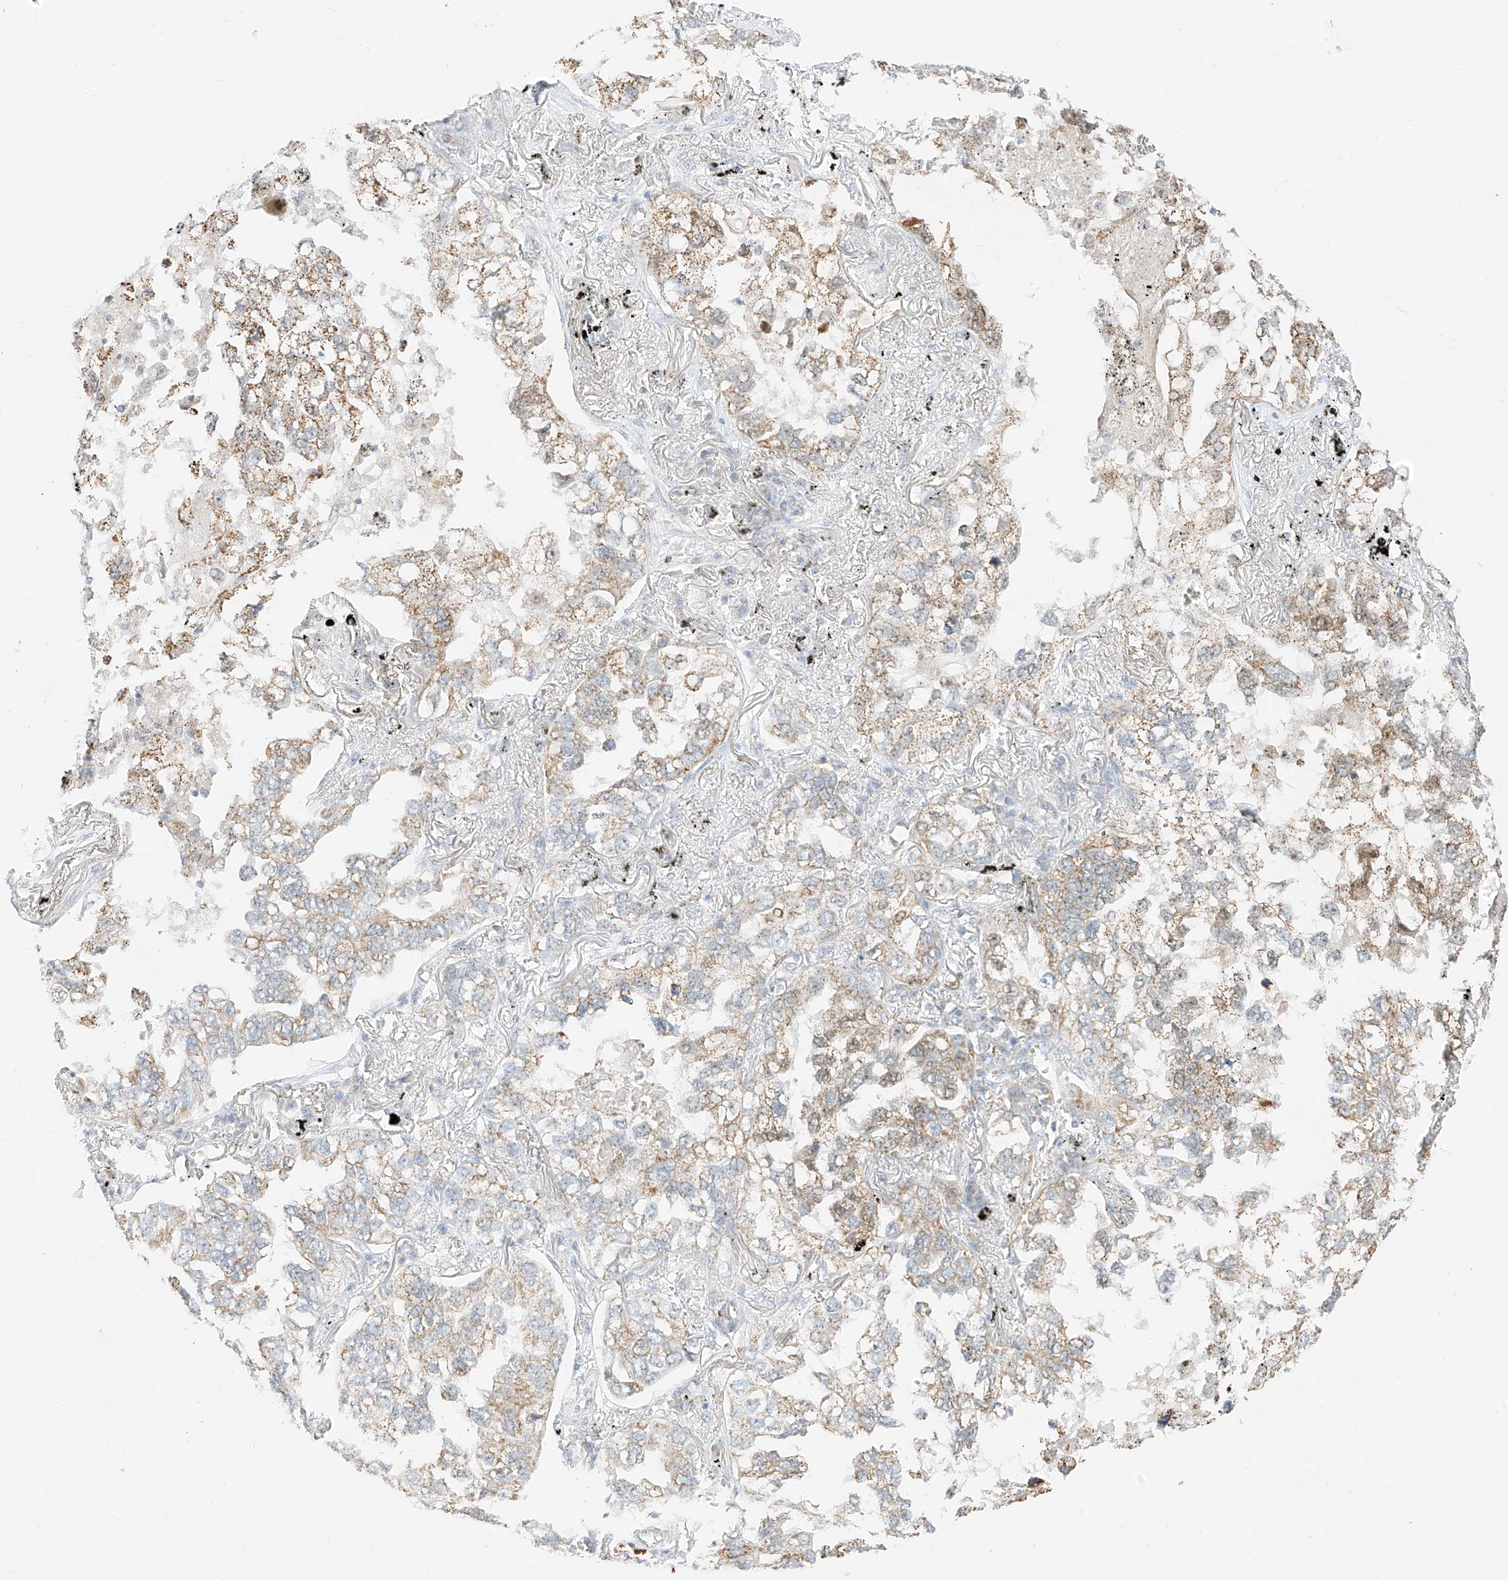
{"staining": {"intensity": "moderate", "quantity": "25%-75%", "location": "cytoplasmic/membranous"}, "tissue": "lung cancer", "cell_type": "Tumor cells", "image_type": "cancer", "snomed": [{"axis": "morphology", "description": "Adenocarcinoma, NOS"}, {"axis": "topography", "description": "Lung"}], "caption": "Immunohistochemical staining of human lung cancer demonstrates medium levels of moderate cytoplasmic/membranous protein positivity in about 25%-75% of tumor cells. (DAB = brown stain, brightfield microscopy at high magnification).", "gene": "MTUS2", "patient": {"sex": "male", "age": 65}}